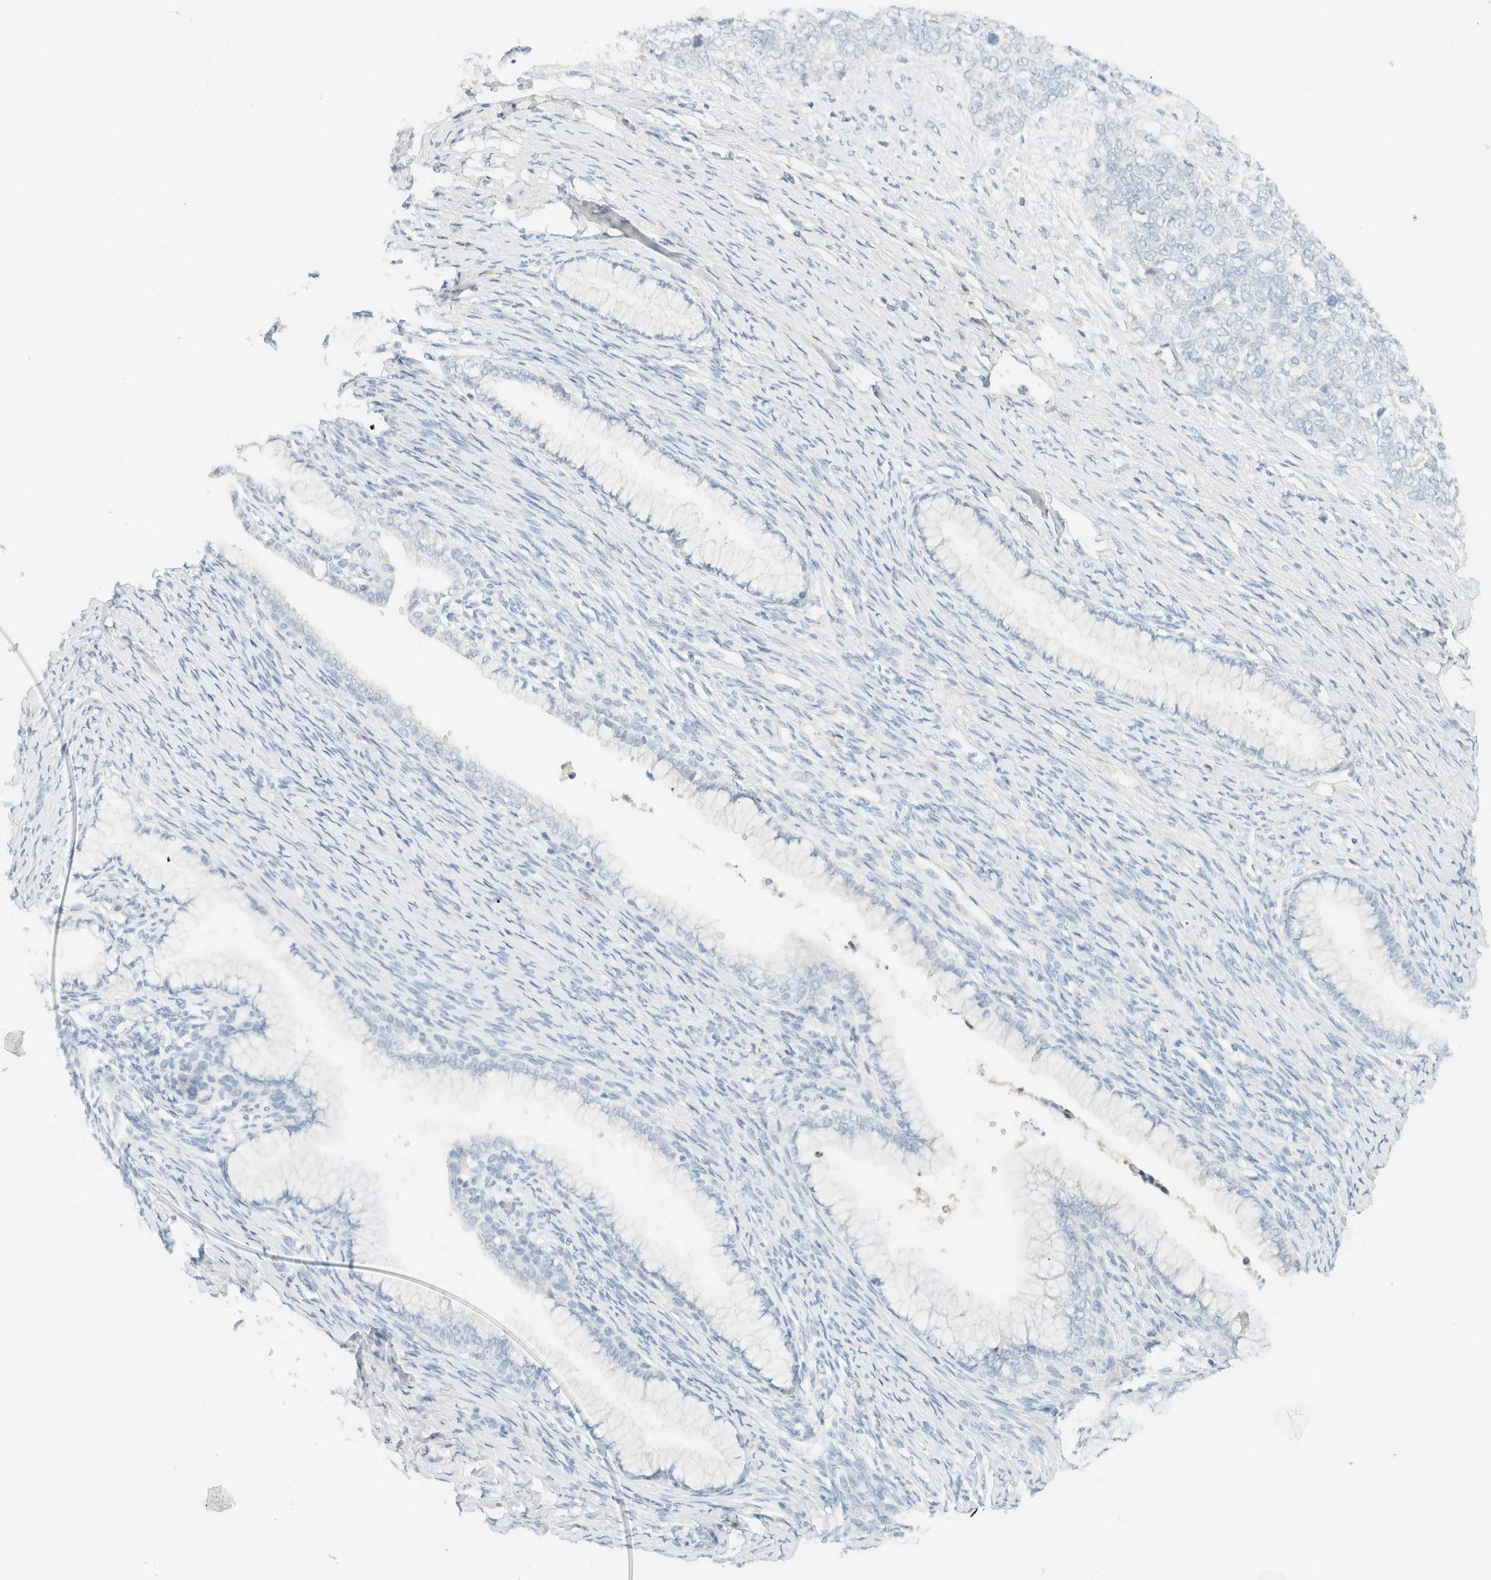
{"staining": {"intensity": "negative", "quantity": "none", "location": "none"}, "tissue": "cervical cancer", "cell_type": "Tumor cells", "image_type": "cancer", "snomed": [{"axis": "morphology", "description": "Squamous cell carcinoma, NOS"}, {"axis": "topography", "description": "Cervix"}], "caption": "The micrograph shows no significant expression in tumor cells of squamous cell carcinoma (cervical).", "gene": "GPA33", "patient": {"sex": "female", "age": 63}}